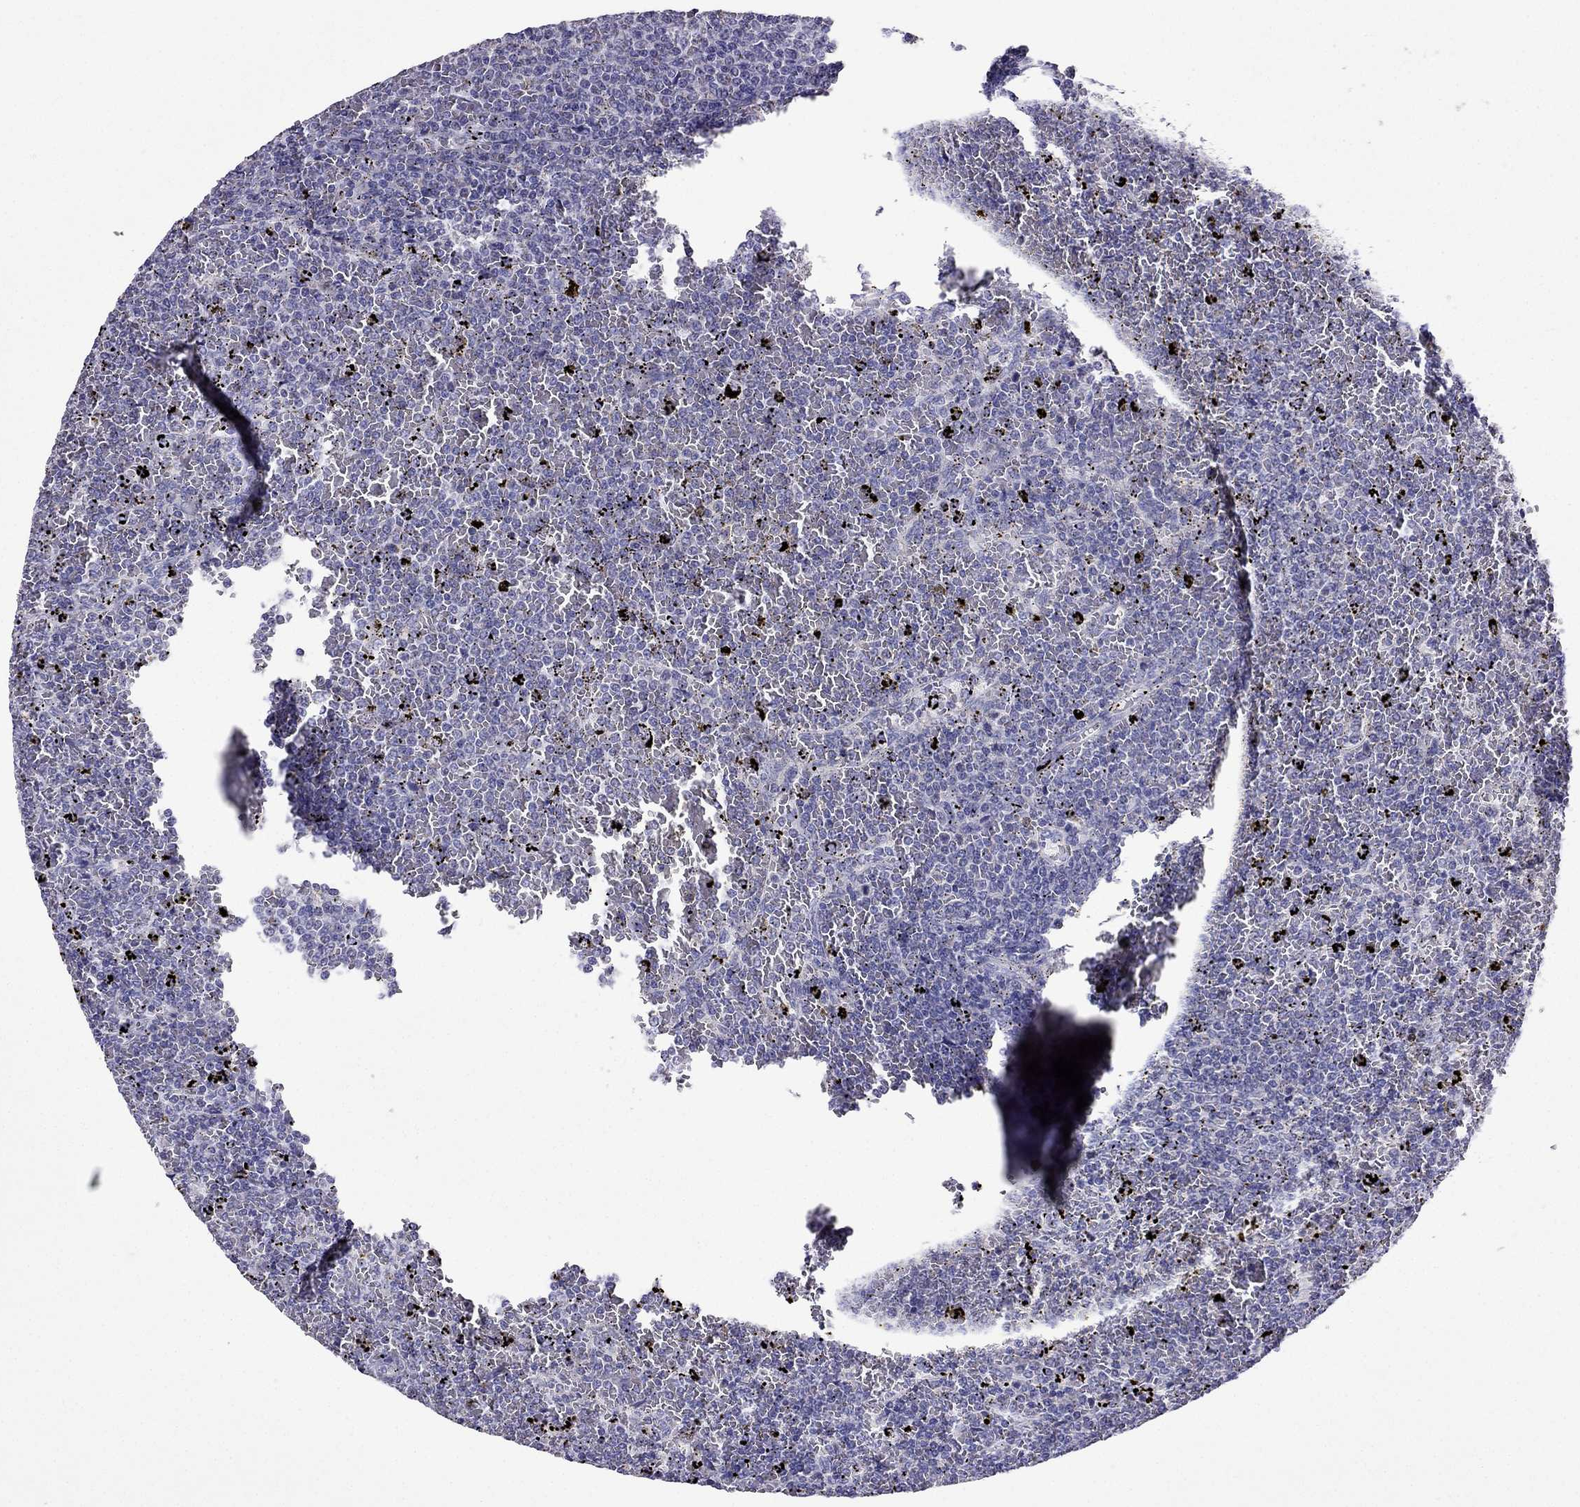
{"staining": {"intensity": "negative", "quantity": "none", "location": "none"}, "tissue": "lymphoma", "cell_type": "Tumor cells", "image_type": "cancer", "snomed": [{"axis": "morphology", "description": "Malignant lymphoma, non-Hodgkin's type, Low grade"}, {"axis": "topography", "description": "Spleen"}], "caption": "A histopathology image of lymphoma stained for a protein displays no brown staining in tumor cells.", "gene": "DSC1", "patient": {"sex": "female", "age": 77}}